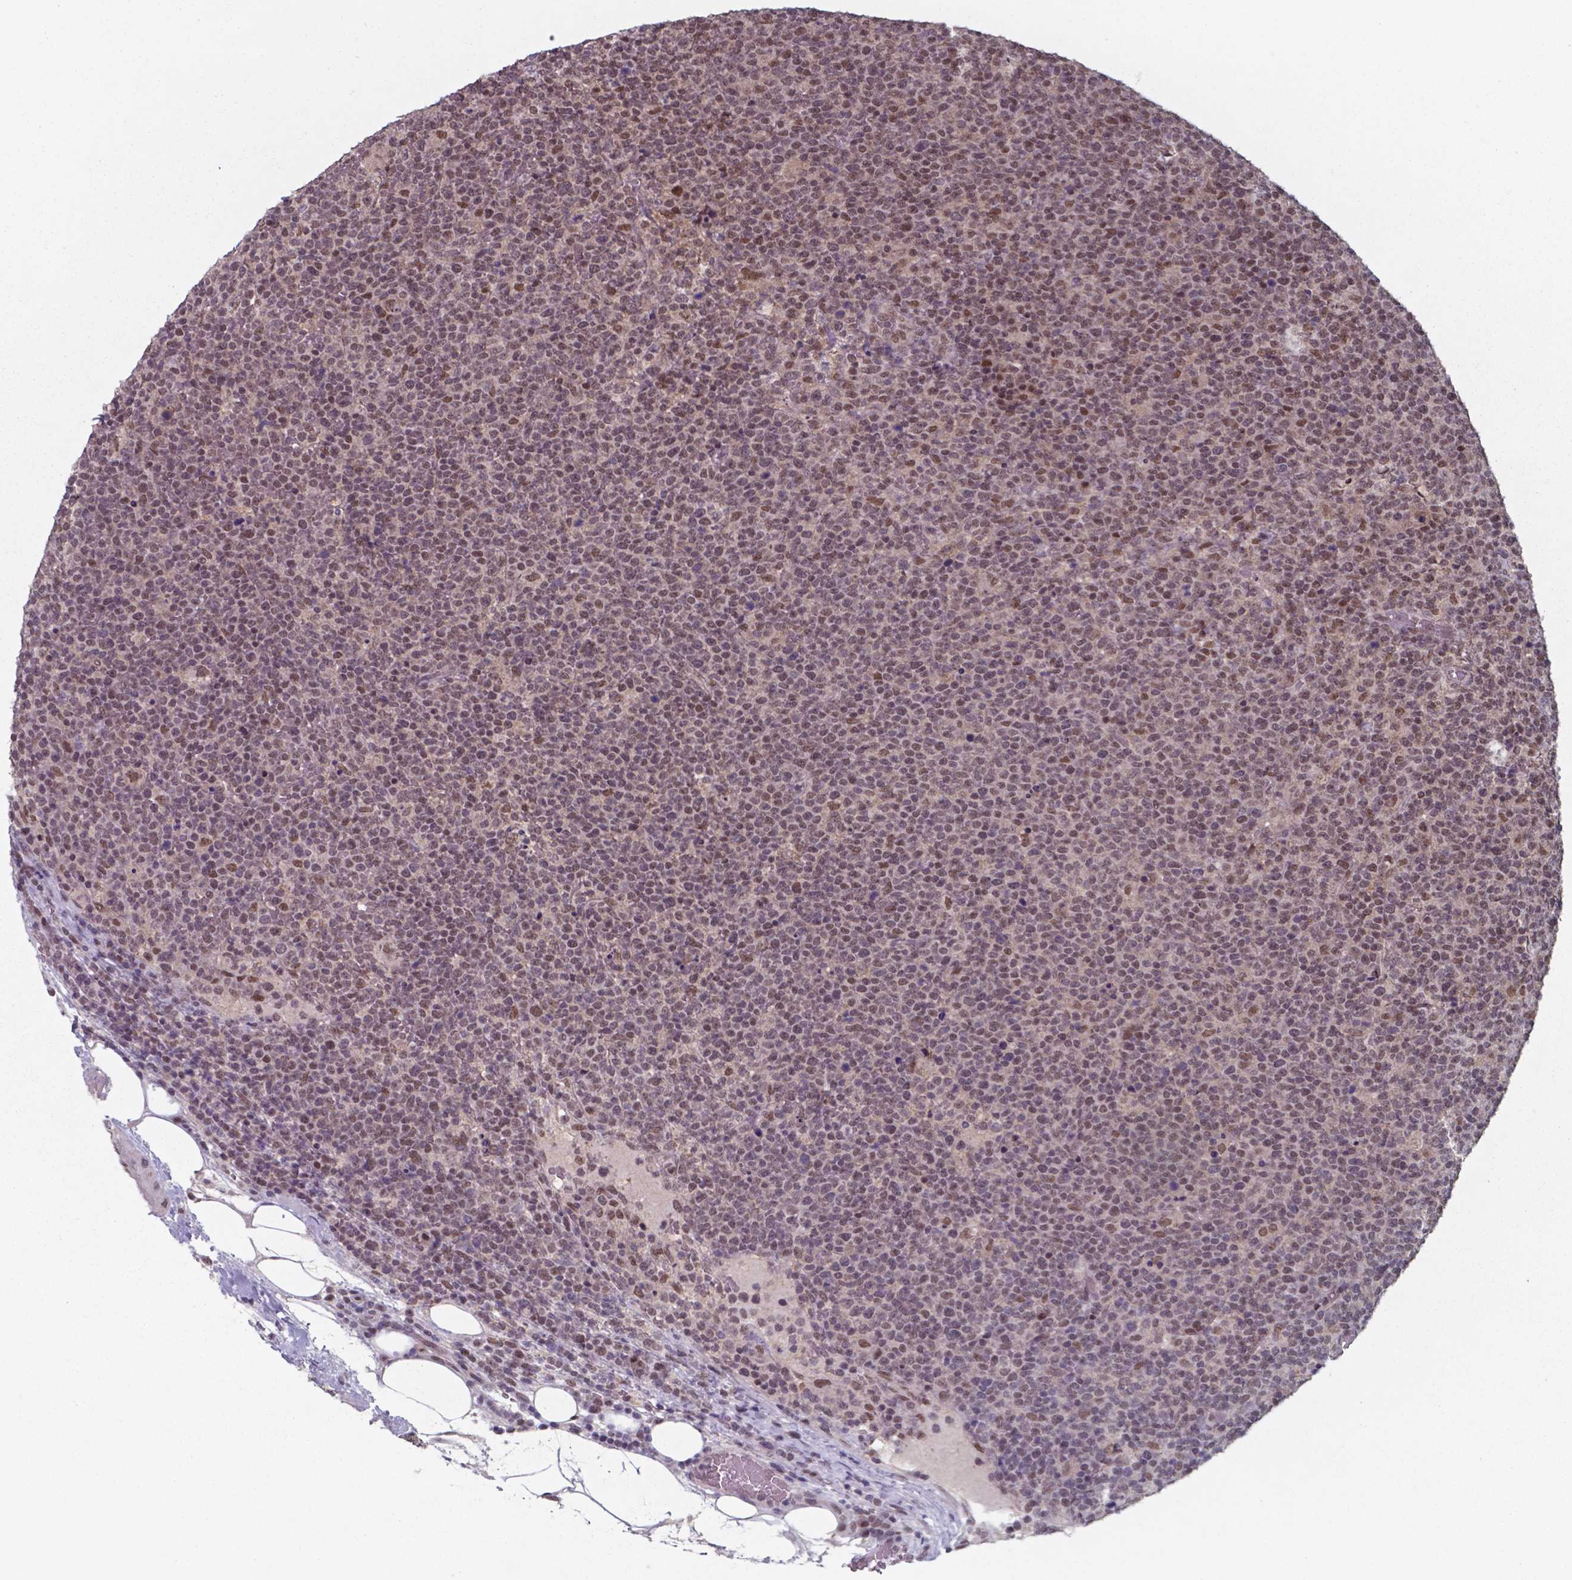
{"staining": {"intensity": "moderate", "quantity": "25%-75%", "location": "nuclear"}, "tissue": "lymphoma", "cell_type": "Tumor cells", "image_type": "cancer", "snomed": [{"axis": "morphology", "description": "Malignant lymphoma, non-Hodgkin's type, High grade"}, {"axis": "topography", "description": "Lymph node"}], "caption": "Immunohistochemistry staining of lymphoma, which displays medium levels of moderate nuclear staining in about 25%-75% of tumor cells indicating moderate nuclear protein expression. The staining was performed using DAB (brown) for protein detection and nuclei were counterstained in hematoxylin (blue).", "gene": "UBA1", "patient": {"sex": "male", "age": 61}}